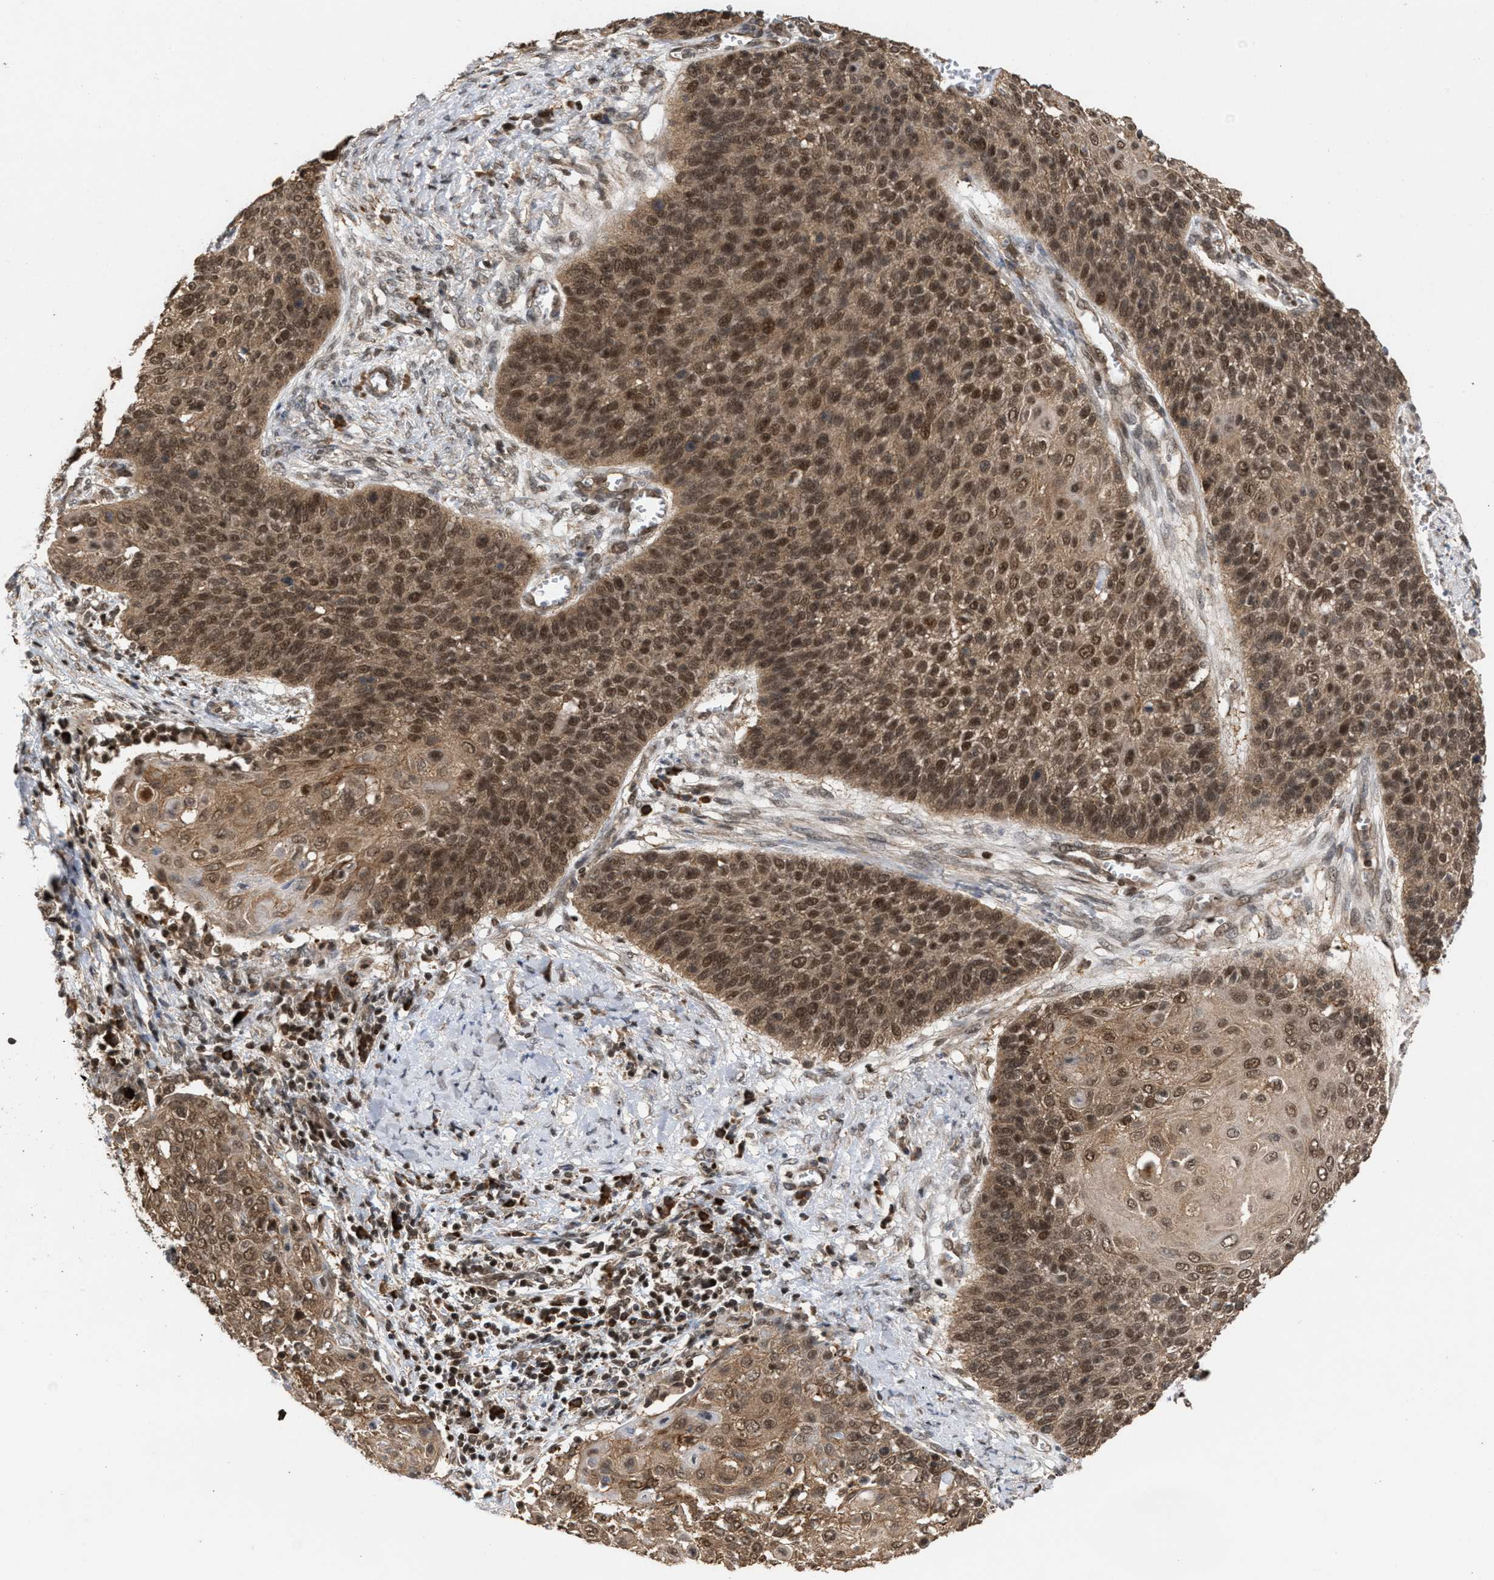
{"staining": {"intensity": "moderate", "quantity": ">75%", "location": "cytoplasmic/membranous,nuclear"}, "tissue": "cervical cancer", "cell_type": "Tumor cells", "image_type": "cancer", "snomed": [{"axis": "morphology", "description": "Squamous cell carcinoma, NOS"}, {"axis": "topography", "description": "Cervix"}], "caption": "Protein staining shows moderate cytoplasmic/membranous and nuclear staining in about >75% of tumor cells in cervical squamous cell carcinoma. (DAB (3,3'-diaminobenzidine) = brown stain, brightfield microscopy at high magnification).", "gene": "C9orf78", "patient": {"sex": "female", "age": 39}}